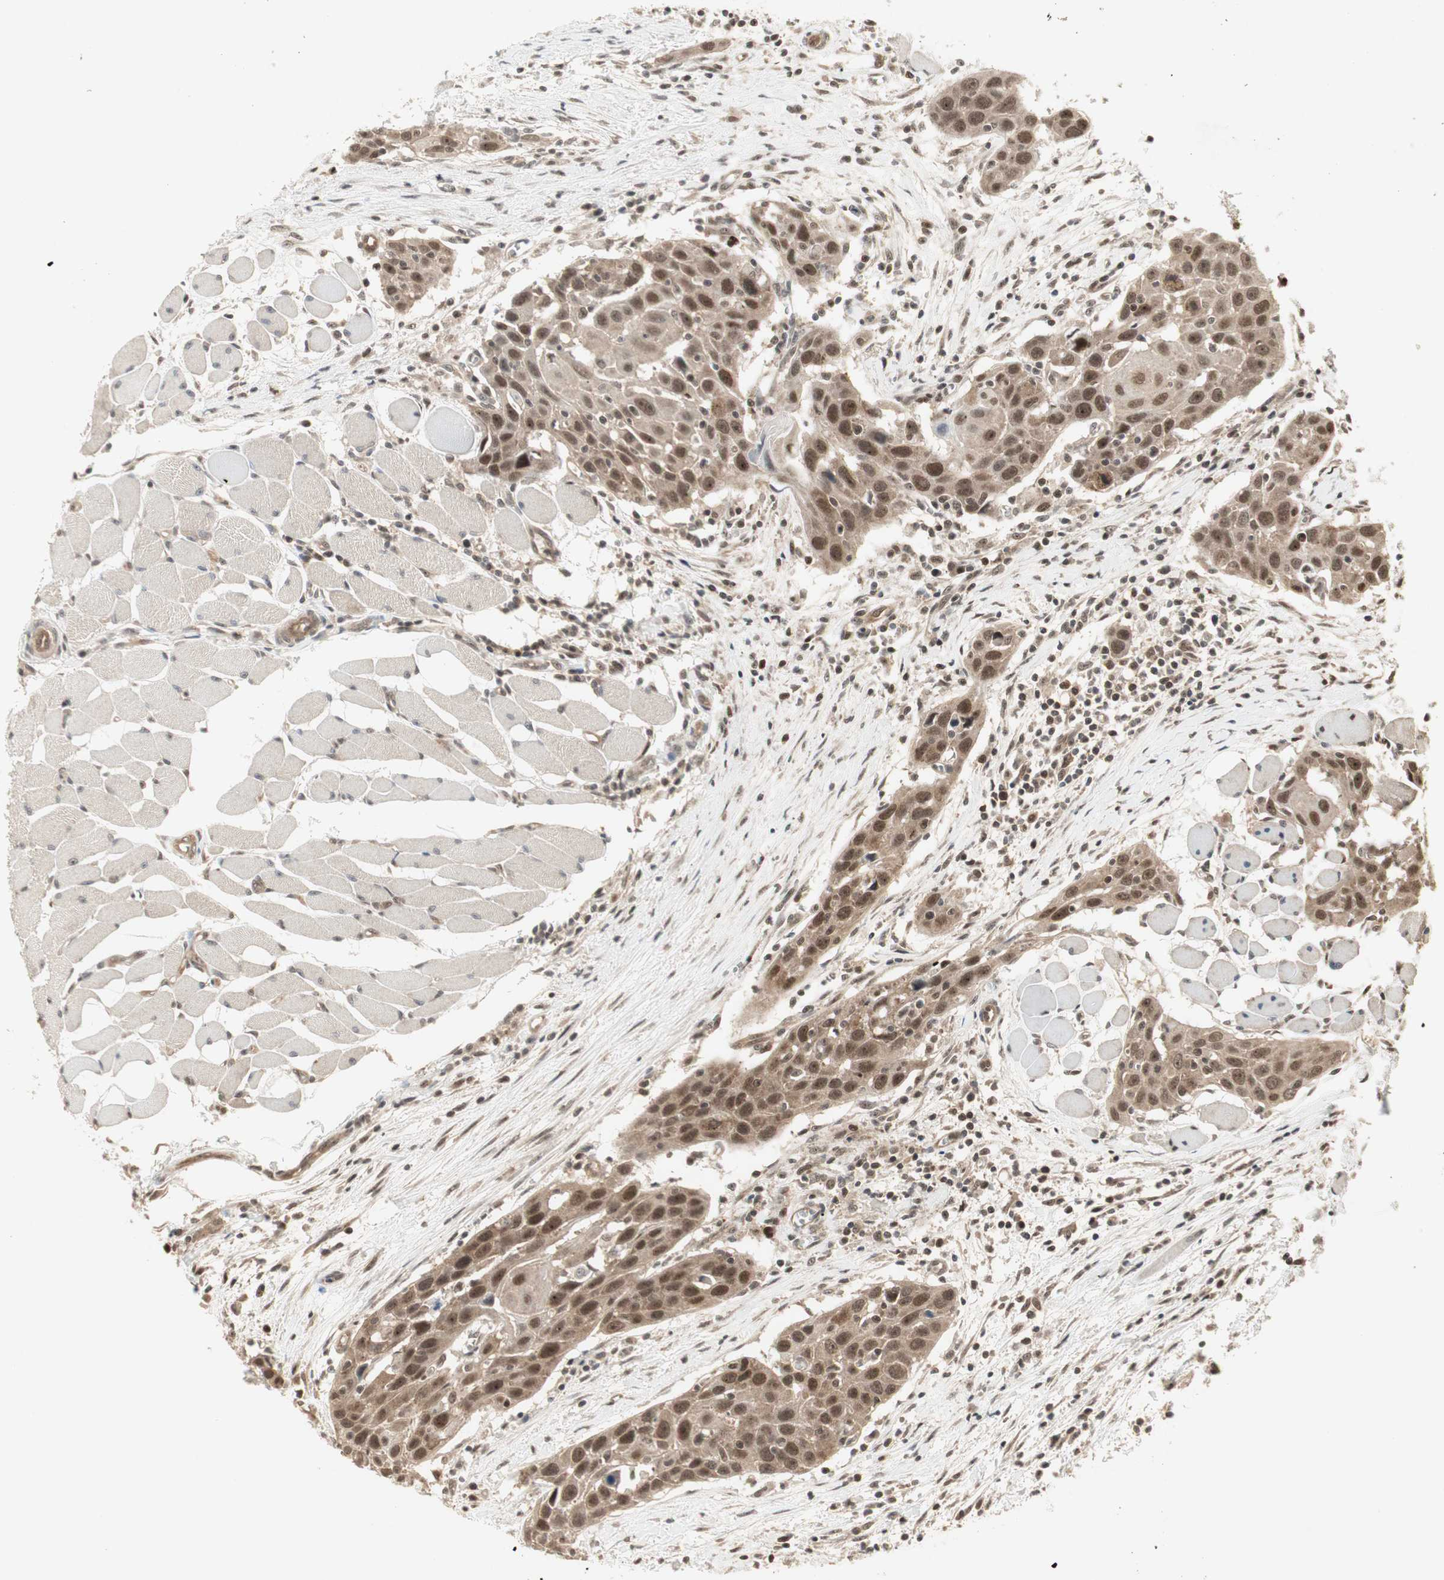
{"staining": {"intensity": "moderate", "quantity": ">75%", "location": "cytoplasmic/membranous,nuclear"}, "tissue": "head and neck cancer", "cell_type": "Tumor cells", "image_type": "cancer", "snomed": [{"axis": "morphology", "description": "Squamous cell carcinoma, NOS"}, {"axis": "topography", "description": "Oral tissue"}, {"axis": "topography", "description": "Head-Neck"}], "caption": "Moderate cytoplasmic/membranous and nuclear expression for a protein is seen in approximately >75% of tumor cells of squamous cell carcinoma (head and neck) using IHC.", "gene": "CSNK2B", "patient": {"sex": "female", "age": 50}}